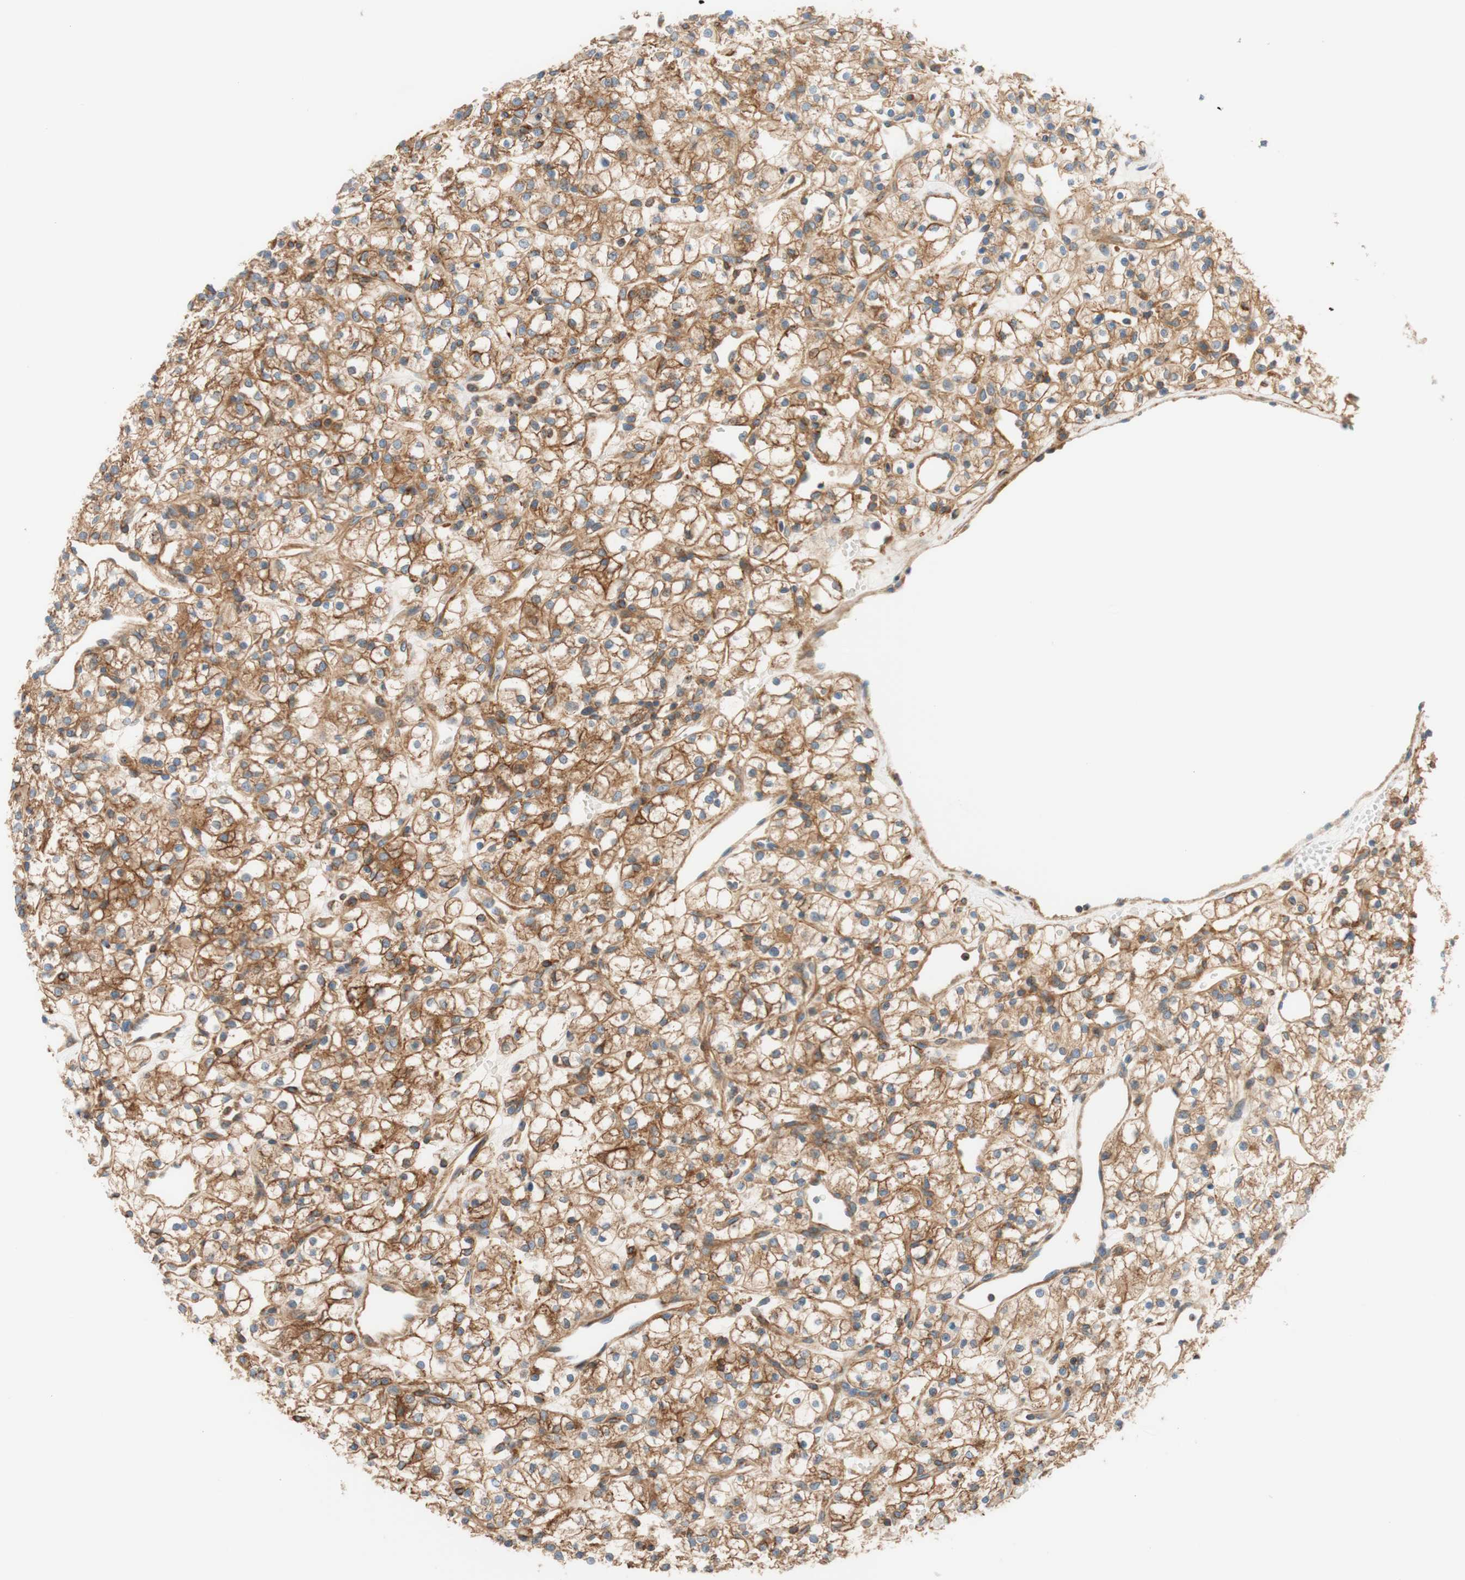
{"staining": {"intensity": "moderate", "quantity": ">75%", "location": "cytoplasmic/membranous"}, "tissue": "renal cancer", "cell_type": "Tumor cells", "image_type": "cancer", "snomed": [{"axis": "morphology", "description": "Adenocarcinoma, NOS"}, {"axis": "topography", "description": "Kidney"}], "caption": "This is a histology image of immunohistochemistry (IHC) staining of renal cancer (adenocarcinoma), which shows moderate staining in the cytoplasmic/membranous of tumor cells.", "gene": "VPS26A", "patient": {"sex": "female", "age": 60}}